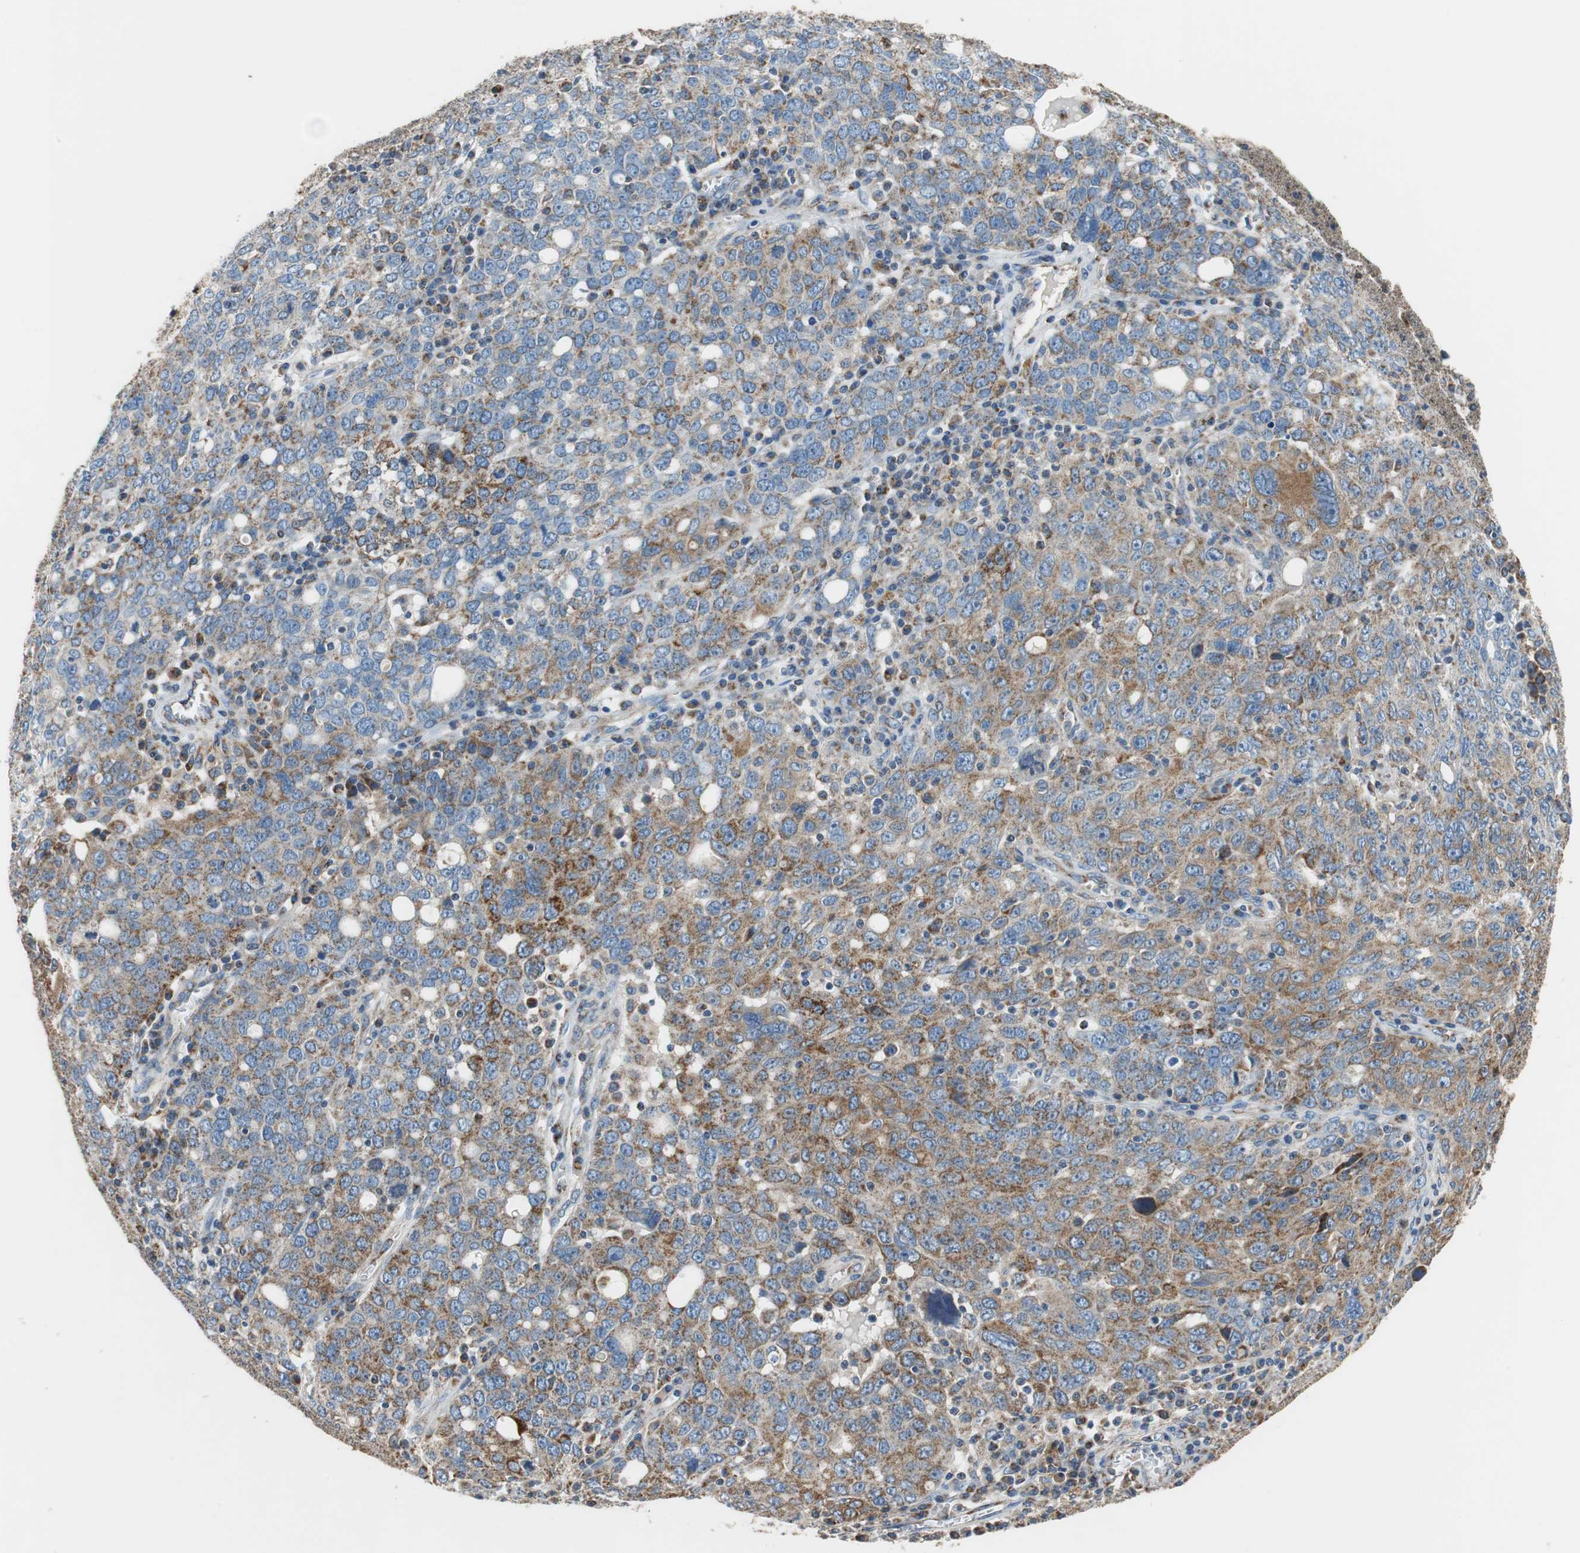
{"staining": {"intensity": "strong", "quantity": "25%-75%", "location": "cytoplasmic/membranous"}, "tissue": "ovarian cancer", "cell_type": "Tumor cells", "image_type": "cancer", "snomed": [{"axis": "morphology", "description": "Carcinoma, endometroid"}, {"axis": "topography", "description": "Ovary"}], "caption": "A micrograph of ovarian cancer stained for a protein exhibits strong cytoplasmic/membranous brown staining in tumor cells. (DAB (3,3'-diaminobenzidine) = brown stain, brightfield microscopy at high magnification).", "gene": "GSTK1", "patient": {"sex": "female", "age": 62}}